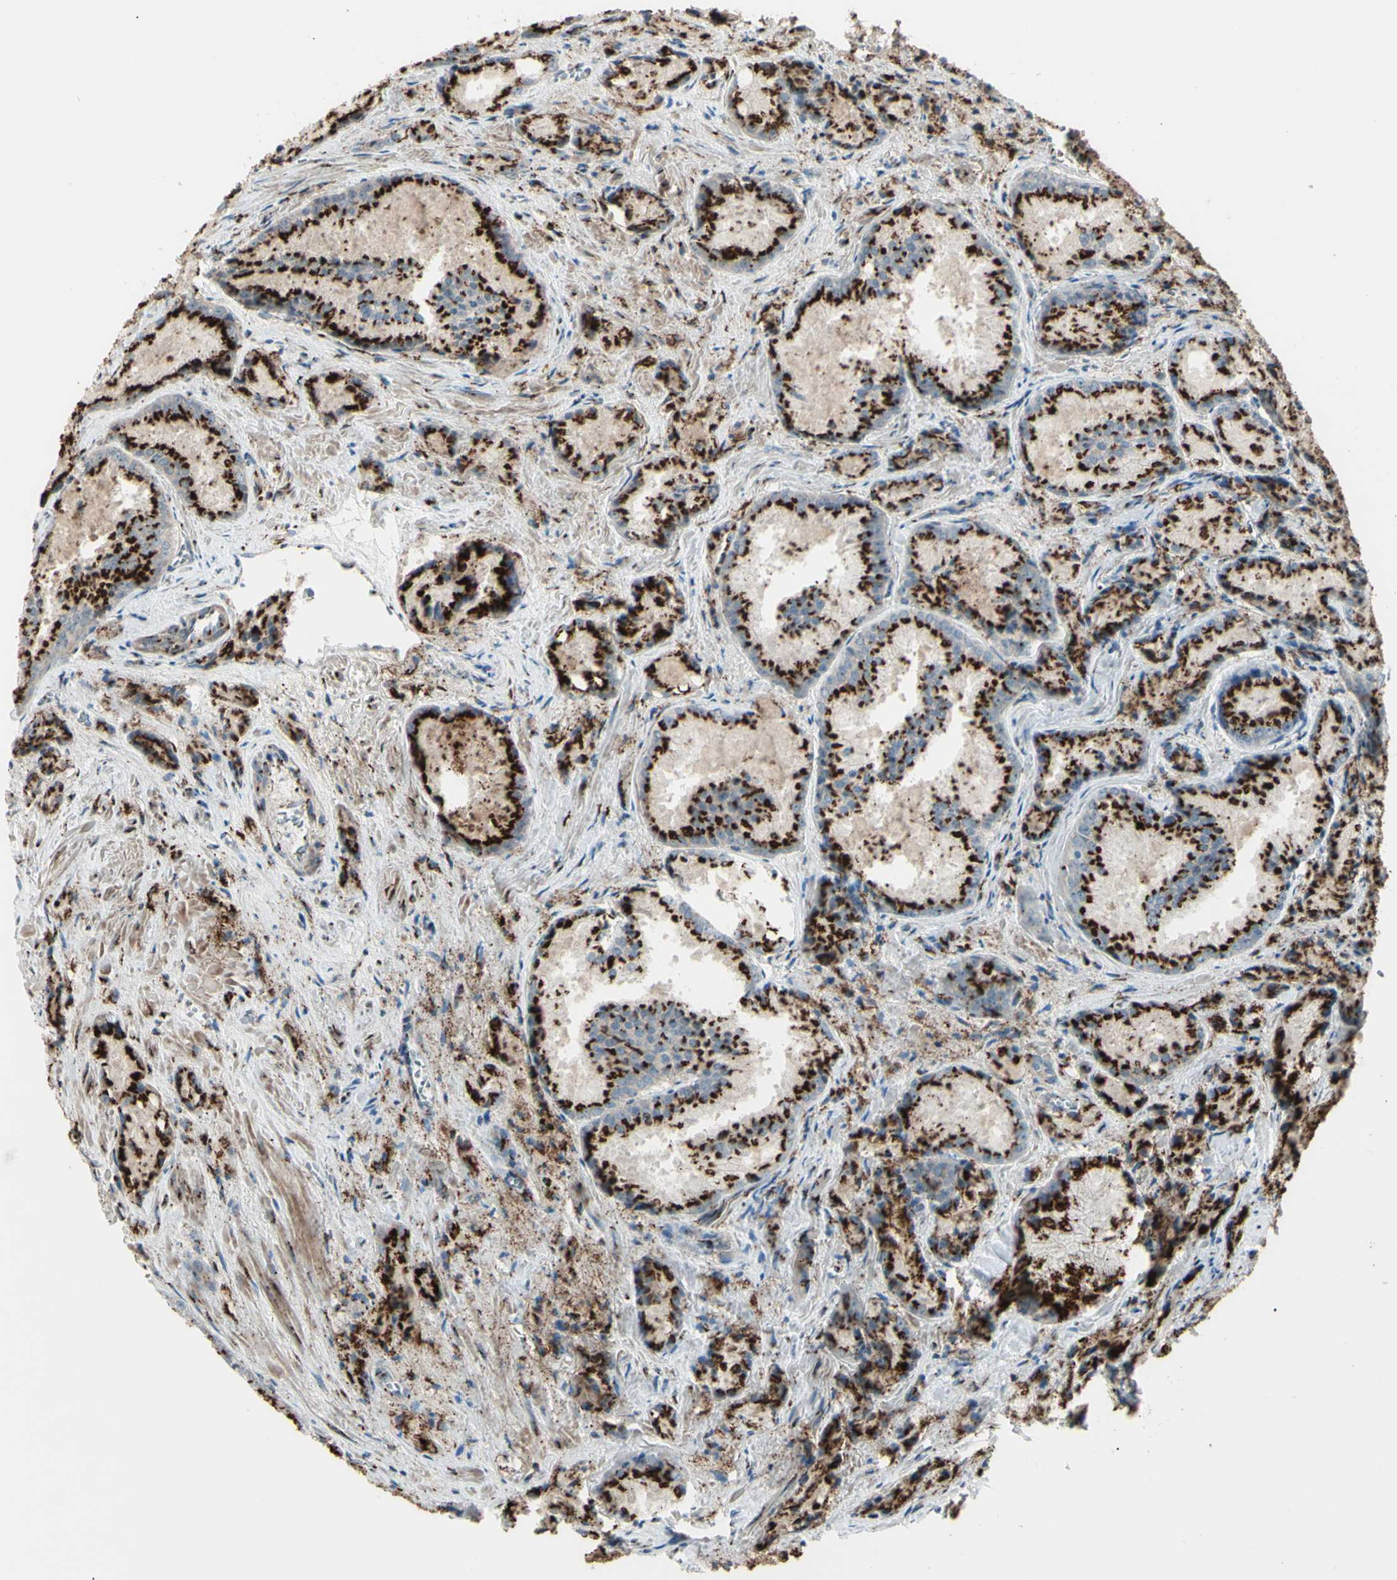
{"staining": {"intensity": "strong", "quantity": ">75%", "location": "cytoplasmic/membranous"}, "tissue": "prostate cancer", "cell_type": "Tumor cells", "image_type": "cancer", "snomed": [{"axis": "morphology", "description": "Adenocarcinoma, Low grade"}, {"axis": "topography", "description": "Prostate"}], "caption": "Protein staining by IHC reveals strong cytoplasmic/membranous expression in approximately >75% of tumor cells in prostate adenocarcinoma (low-grade).", "gene": "BPNT2", "patient": {"sex": "male", "age": 64}}